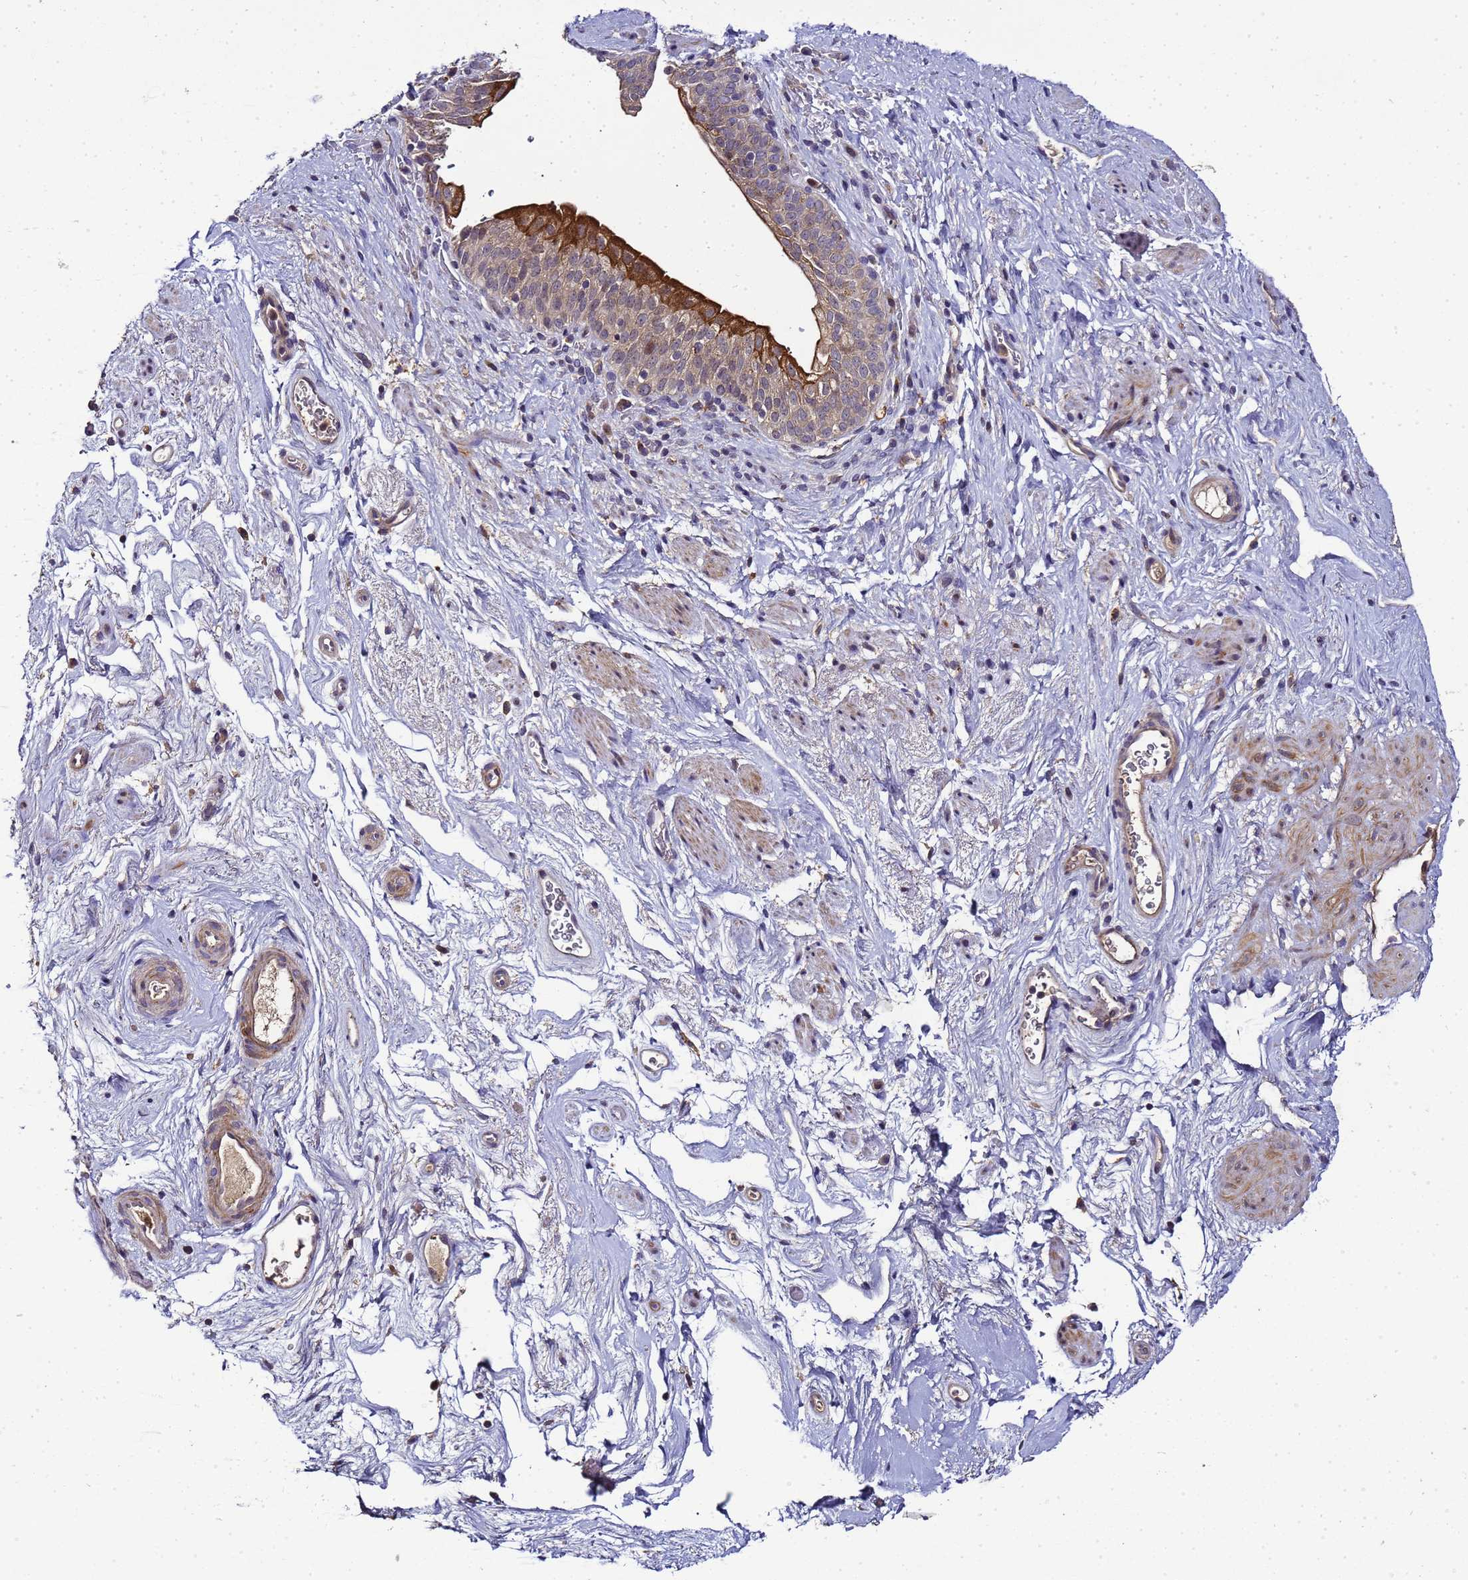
{"staining": {"intensity": "moderate", "quantity": "<25%", "location": "cytoplasmic/membranous"}, "tissue": "smooth muscle", "cell_type": "Smooth muscle cells", "image_type": "normal", "snomed": [{"axis": "morphology", "description": "Normal tissue, NOS"}, {"axis": "topography", "description": "Smooth muscle"}, {"axis": "topography", "description": "Peripheral nerve tissue"}], "caption": "Protein analysis of benign smooth muscle reveals moderate cytoplasmic/membranous positivity in approximately <25% of smooth muscle cells. (brown staining indicates protein expression, while blue staining denotes nuclei).", "gene": "LGI4", "patient": {"sex": "male", "age": 69}}